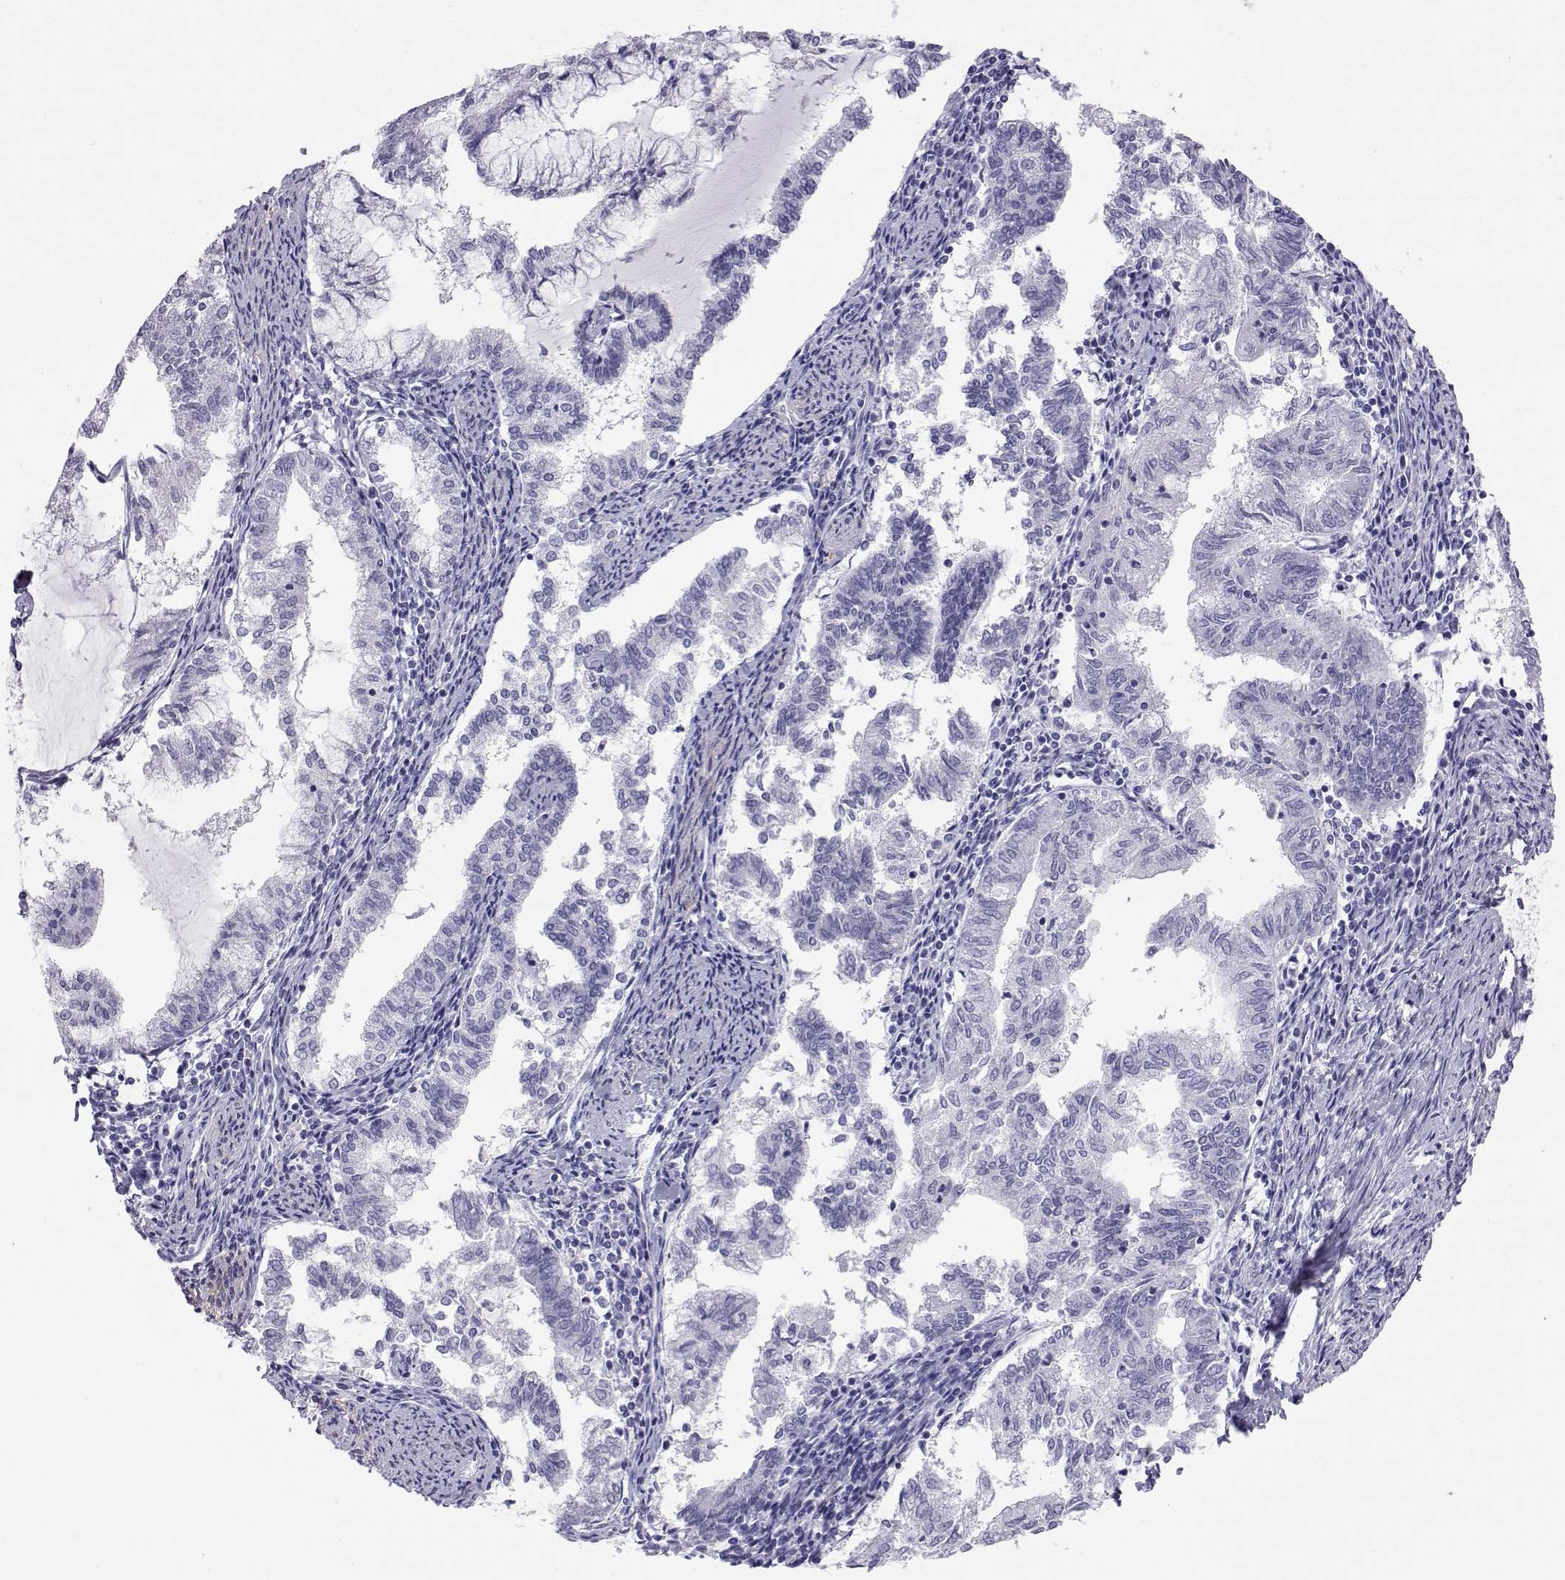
{"staining": {"intensity": "negative", "quantity": "none", "location": "none"}, "tissue": "endometrial cancer", "cell_type": "Tumor cells", "image_type": "cancer", "snomed": [{"axis": "morphology", "description": "Adenocarcinoma, NOS"}, {"axis": "topography", "description": "Endometrium"}], "caption": "Tumor cells show no significant protein expression in endometrial adenocarcinoma.", "gene": "PLIN4", "patient": {"sex": "female", "age": 79}}